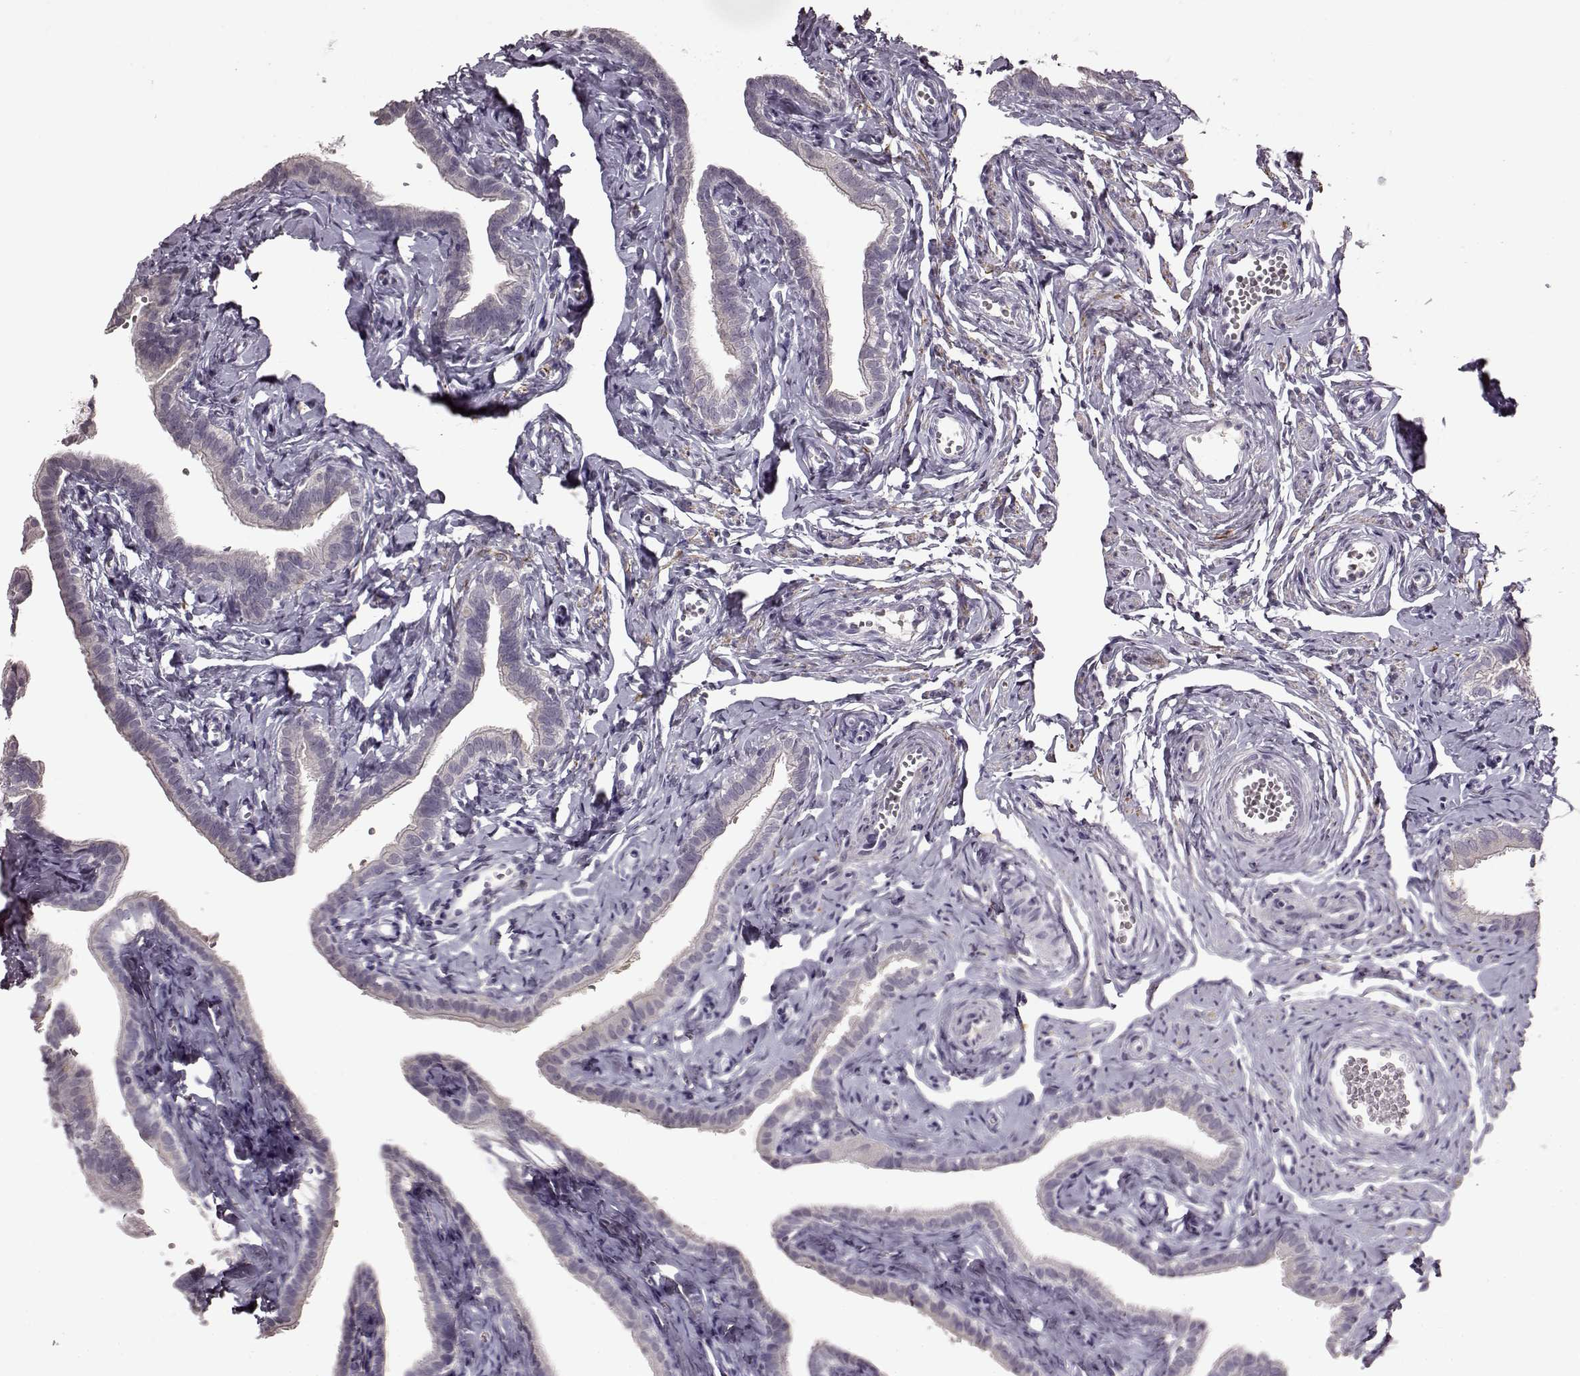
{"staining": {"intensity": "negative", "quantity": "none", "location": "none"}, "tissue": "fallopian tube", "cell_type": "Glandular cells", "image_type": "normal", "snomed": [{"axis": "morphology", "description": "Normal tissue, NOS"}, {"axis": "topography", "description": "Fallopian tube"}], "caption": "Protein analysis of benign fallopian tube demonstrates no significant expression in glandular cells.", "gene": "CNGA3", "patient": {"sex": "female", "age": 41}}